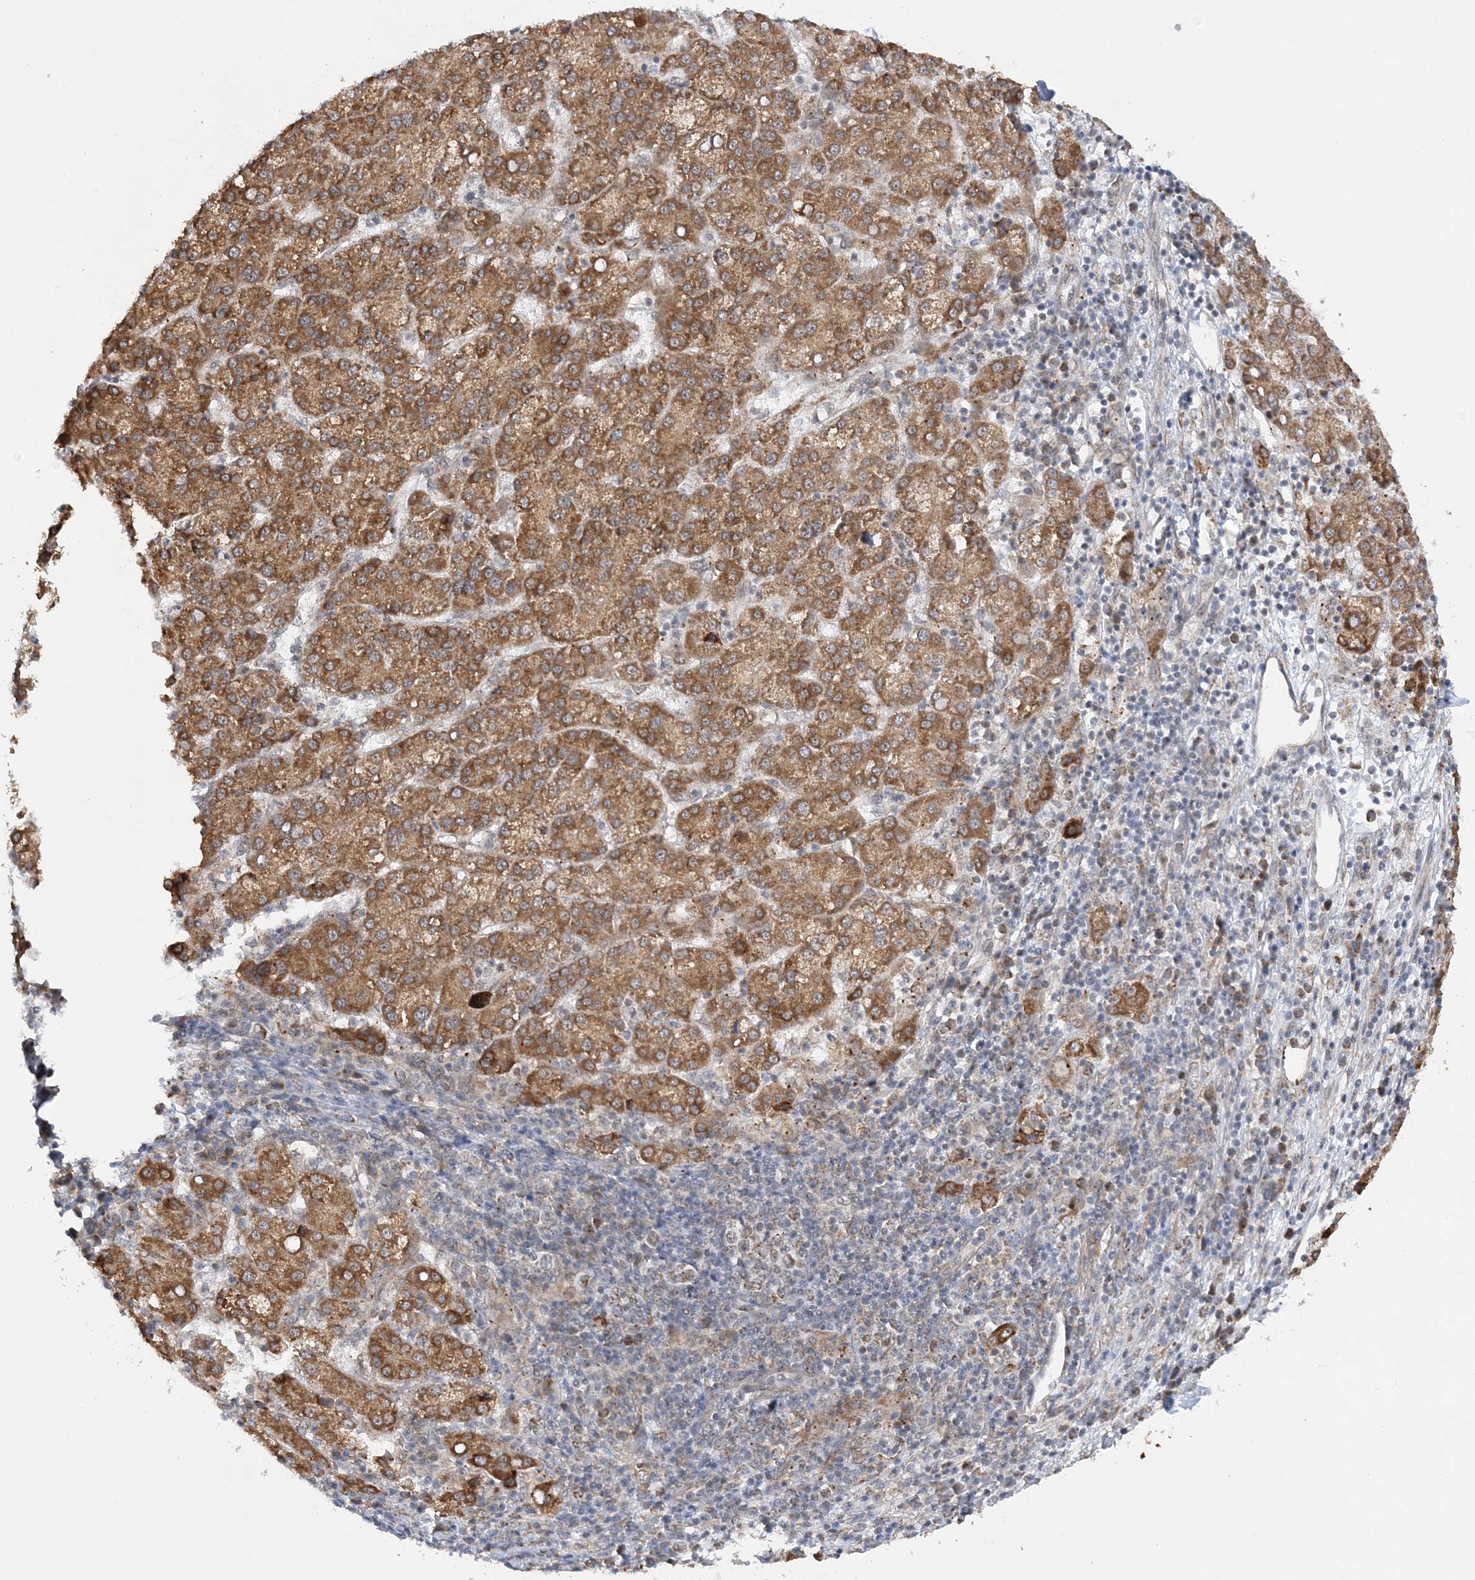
{"staining": {"intensity": "strong", "quantity": ">75%", "location": "cytoplasmic/membranous"}, "tissue": "liver cancer", "cell_type": "Tumor cells", "image_type": "cancer", "snomed": [{"axis": "morphology", "description": "Carcinoma, Hepatocellular, NOS"}, {"axis": "topography", "description": "Liver"}], "caption": "IHC (DAB (3,3'-diaminobenzidine)) staining of human hepatocellular carcinoma (liver) demonstrates strong cytoplasmic/membranous protein expression in approximately >75% of tumor cells.", "gene": "MRPL47", "patient": {"sex": "female", "age": 58}}